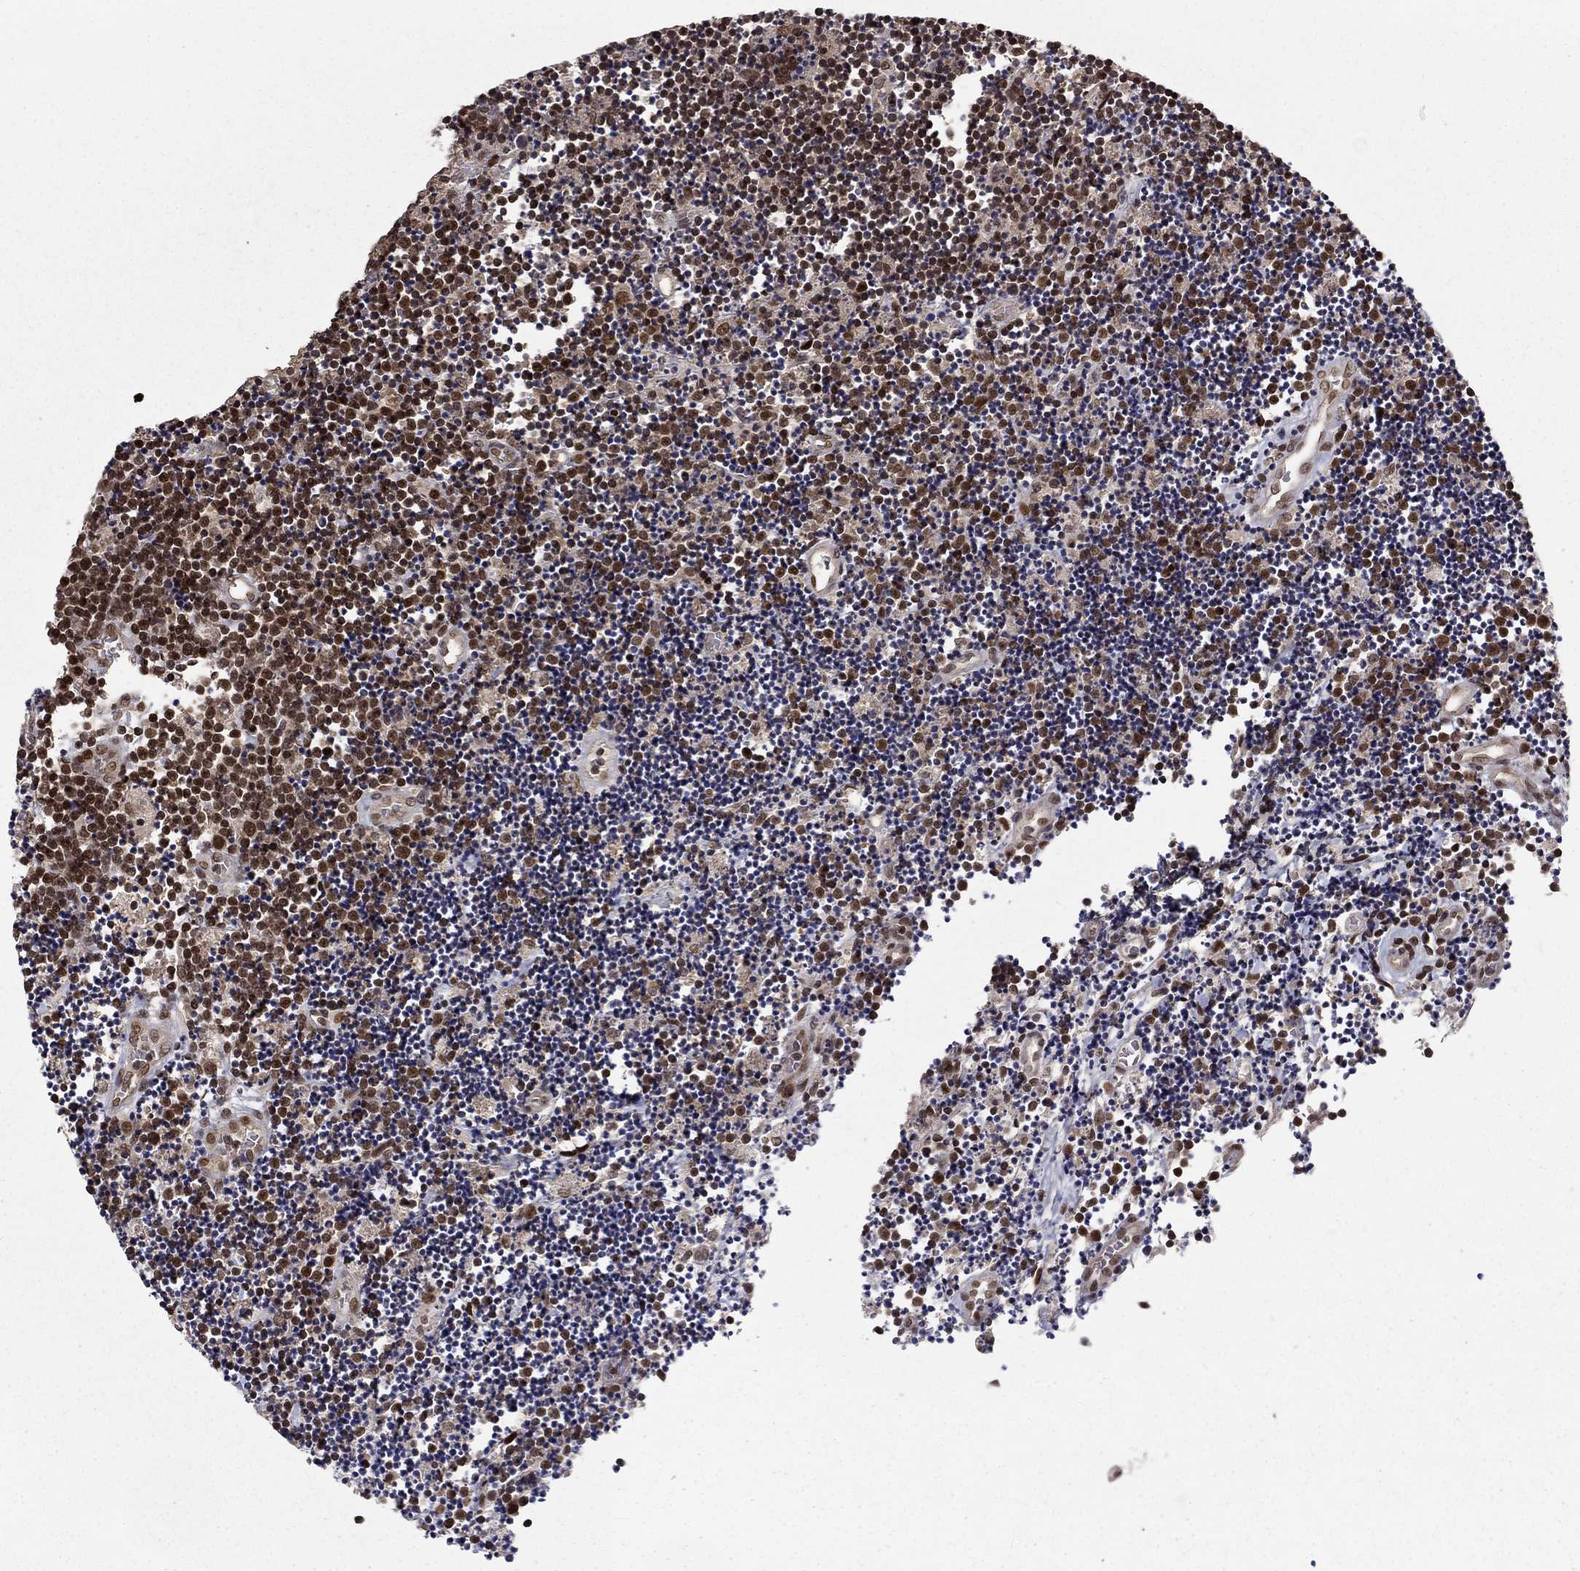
{"staining": {"intensity": "moderate", "quantity": "25%-75%", "location": "nuclear"}, "tissue": "lymphoma", "cell_type": "Tumor cells", "image_type": "cancer", "snomed": [{"axis": "morphology", "description": "Malignant lymphoma, non-Hodgkin's type, Low grade"}, {"axis": "topography", "description": "Brain"}], "caption": "Malignant lymphoma, non-Hodgkin's type (low-grade) was stained to show a protein in brown. There is medium levels of moderate nuclear positivity in about 25%-75% of tumor cells. (Stains: DAB (3,3'-diaminobenzidine) in brown, nuclei in blue, Microscopy: brightfield microscopy at high magnification).", "gene": "CDCA7L", "patient": {"sex": "female", "age": 66}}